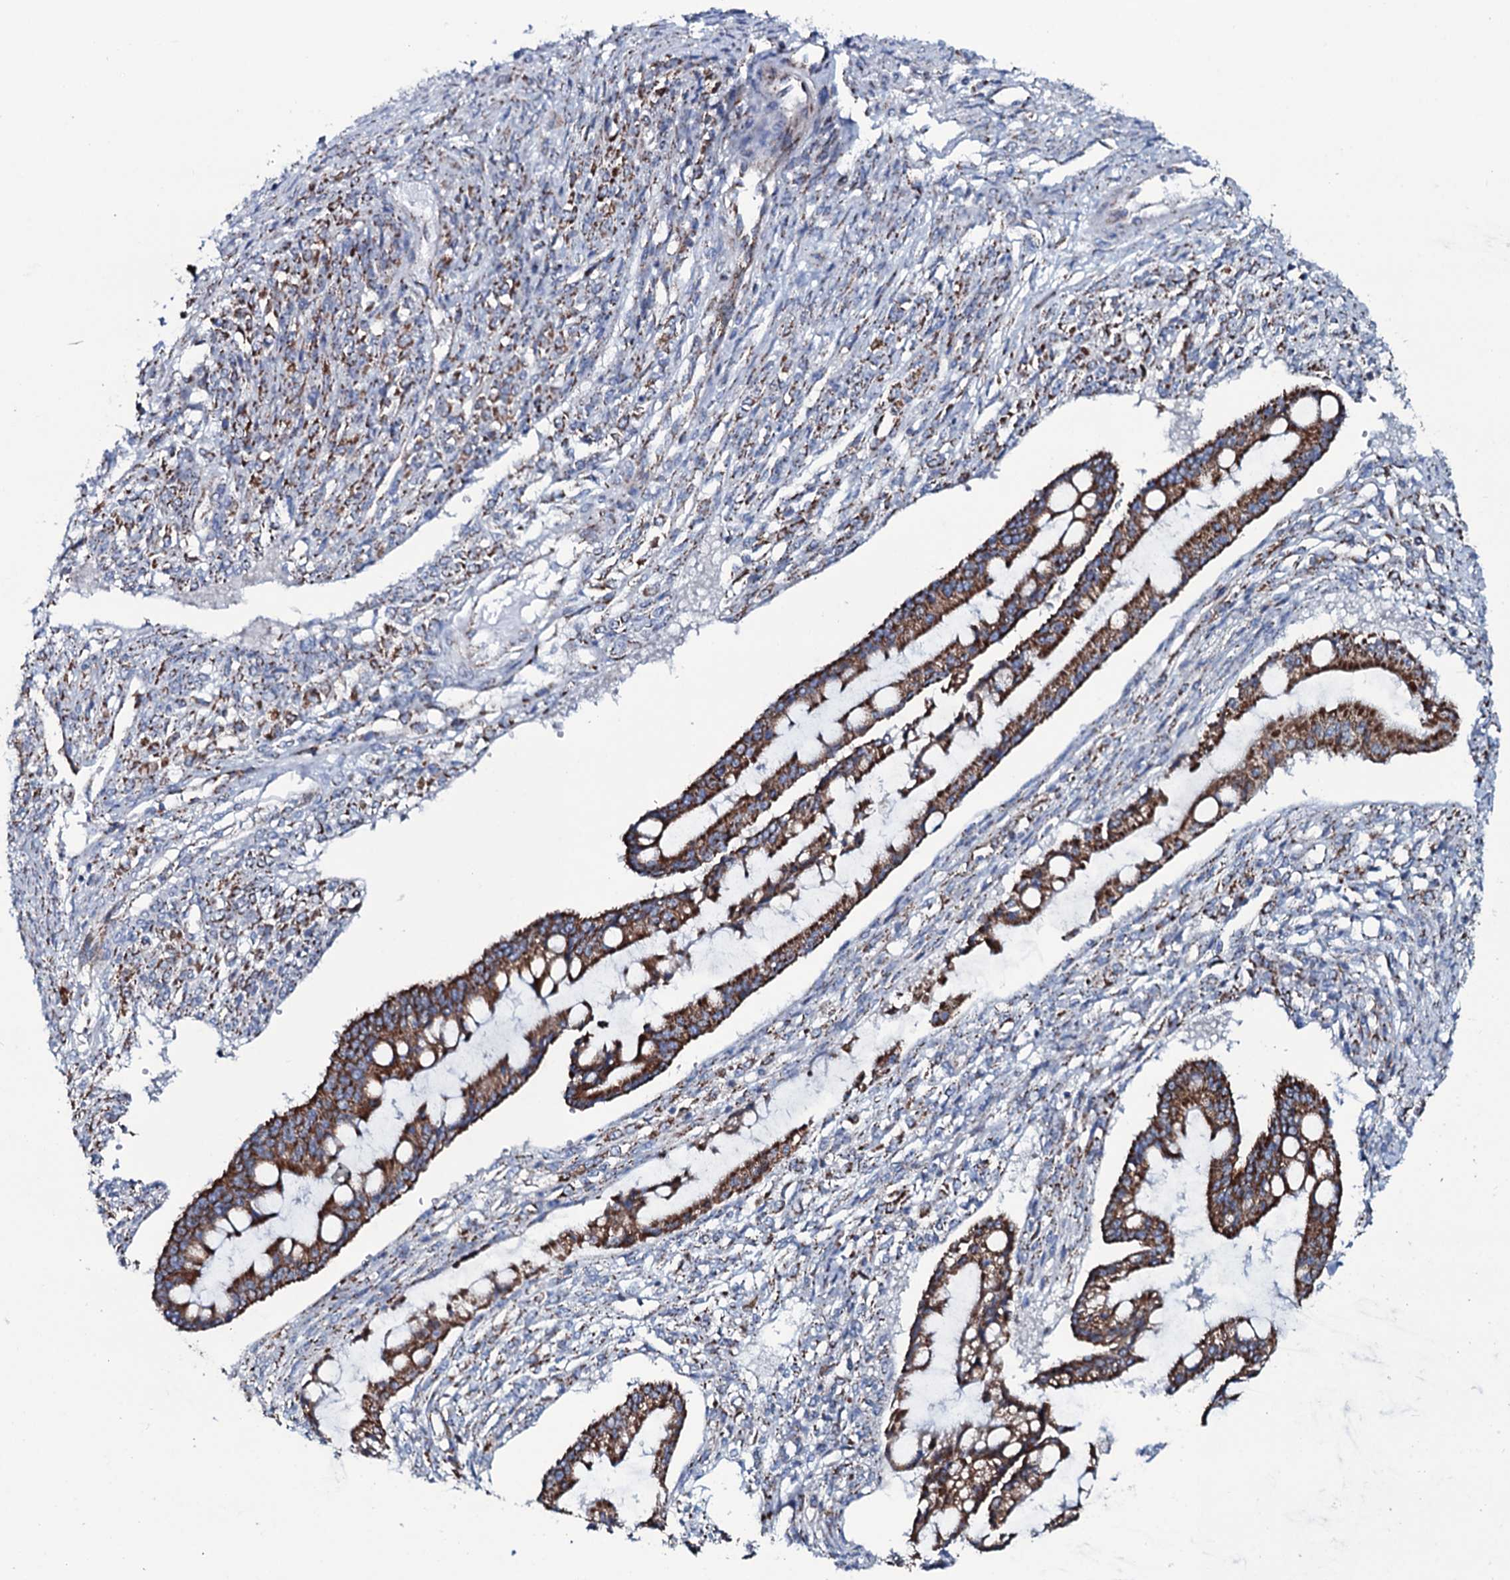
{"staining": {"intensity": "strong", "quantity": ">75%", "location": "cytoplasmic/membranous"}, "tissue": "ovarian cancer", "cell_type": "Tumor cells", "image_type": "cancer", "snomed": [{"axis": "morphology", "description": "Cystadenocarcinoma, mucinous, NOS"}, {"axis": "topography", "description": "Ovary"}], "caption": "An immunohistochemistry (IHC) image of neoplastic tissue is shown. Protein staining in brown highlights strong cytoplasmic/membranous positivity in ovarian cancer within tumor cells. (Brightfield microscopy of DAB IHC at high magnification).", "gene": "MRPS35", "patient": {"sex": "female", "age": 73}}